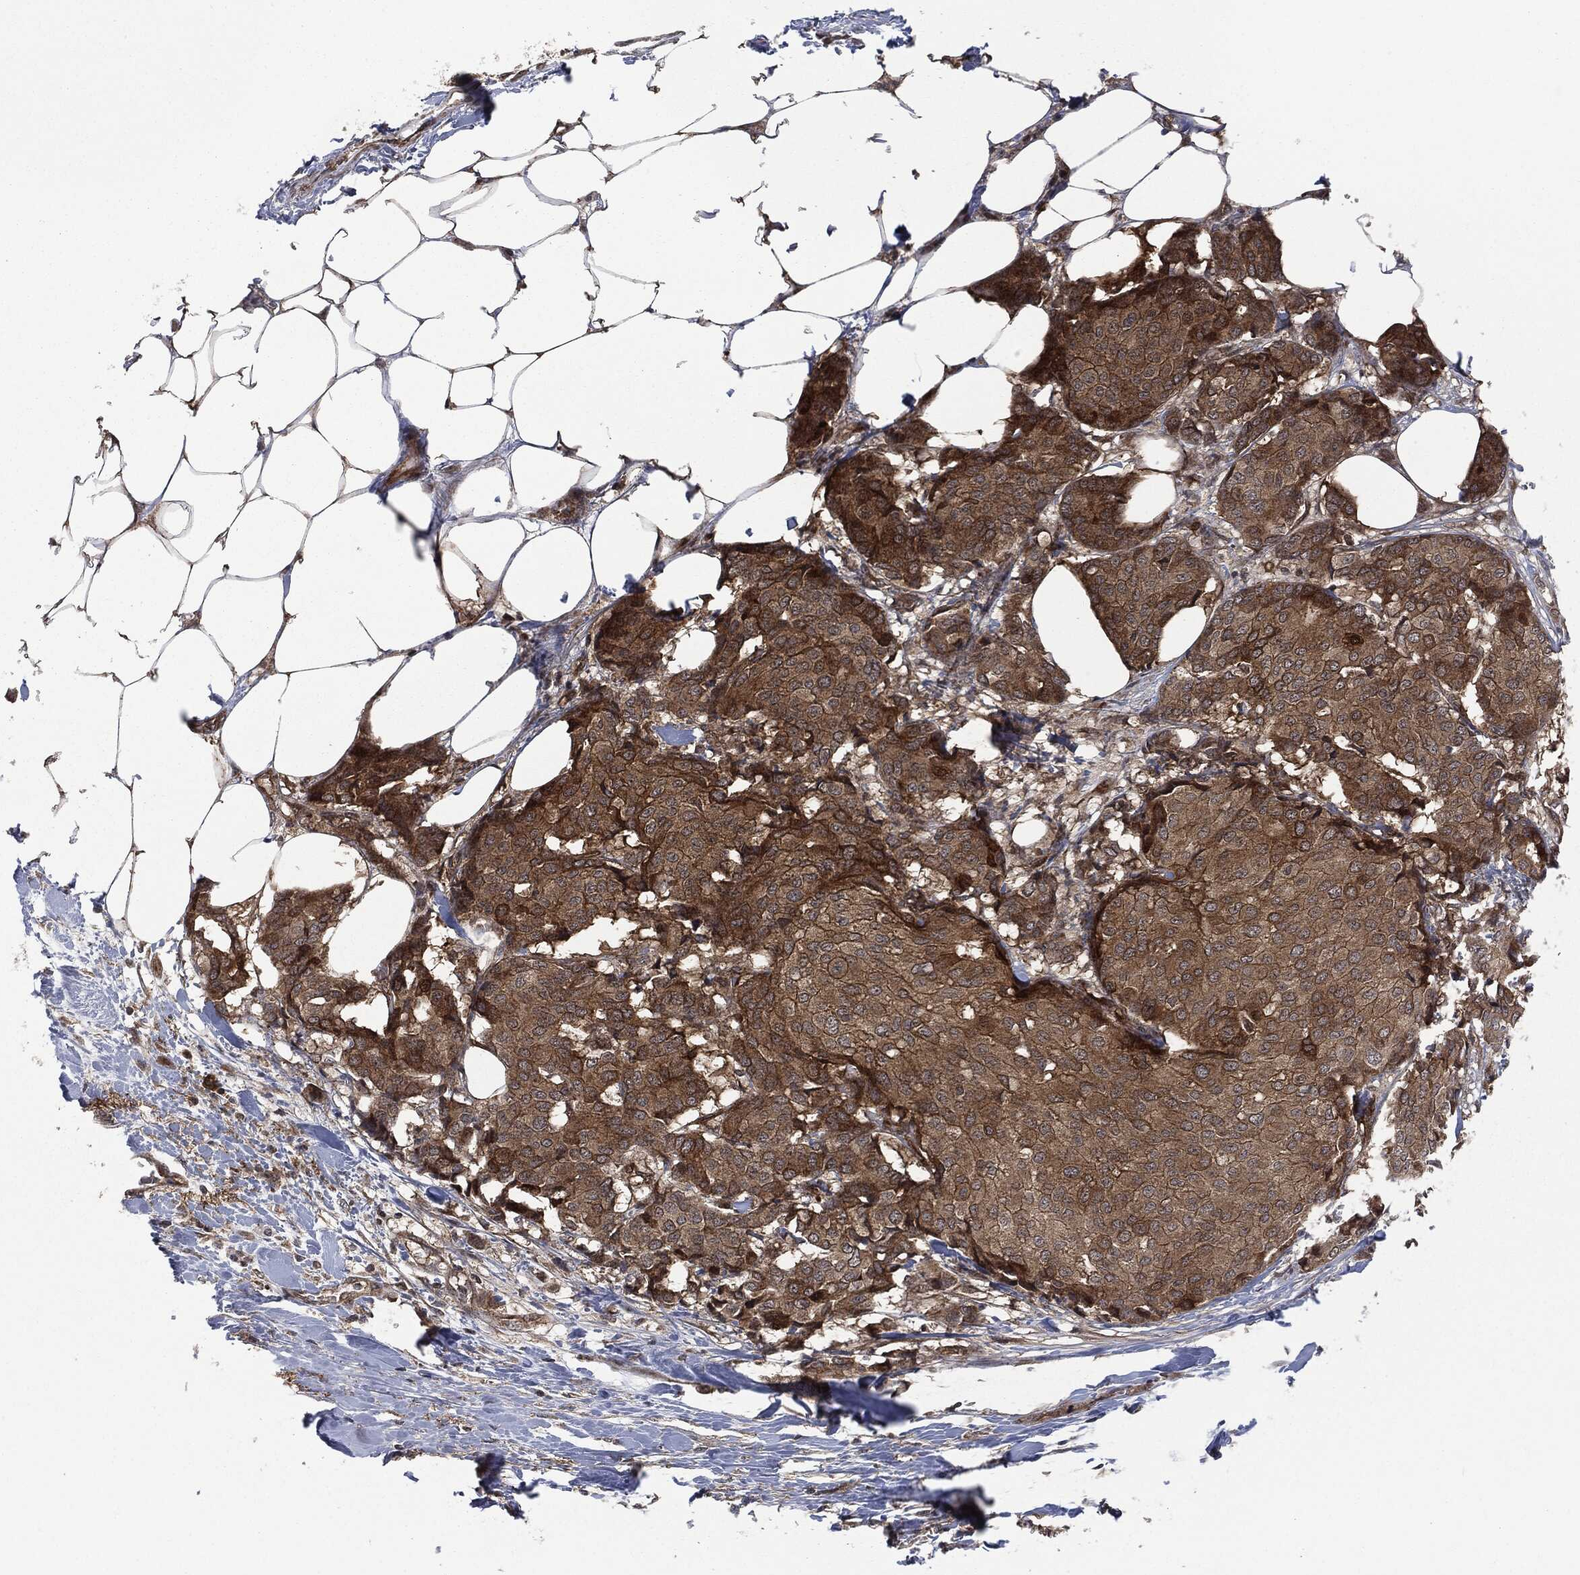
{"staining": {"intensity": "strong", "quantity": ">75%", "location": "cytoplasmic/membranous"}, "tissue": "breast cancer", "cell_type": "Tumor cells", "image_type": "cancer", "snomed": [{"axis": "morphology", "description": "Duct carcinoma"}, {"axis": "topography", "description": "Breast"}], "caption": "A high amount of strong cytoplasmic/membranous positivity is seen in approximately >75% of tumor cells in breast infiltrating ductal carcinoma tissue. (DAB (3,3'-diaminobenzidine) IHC, brown staining for protein, blue staining for nuclei).", "gene": "HRAS", "patient": {"sex": "female", "age": 75}}